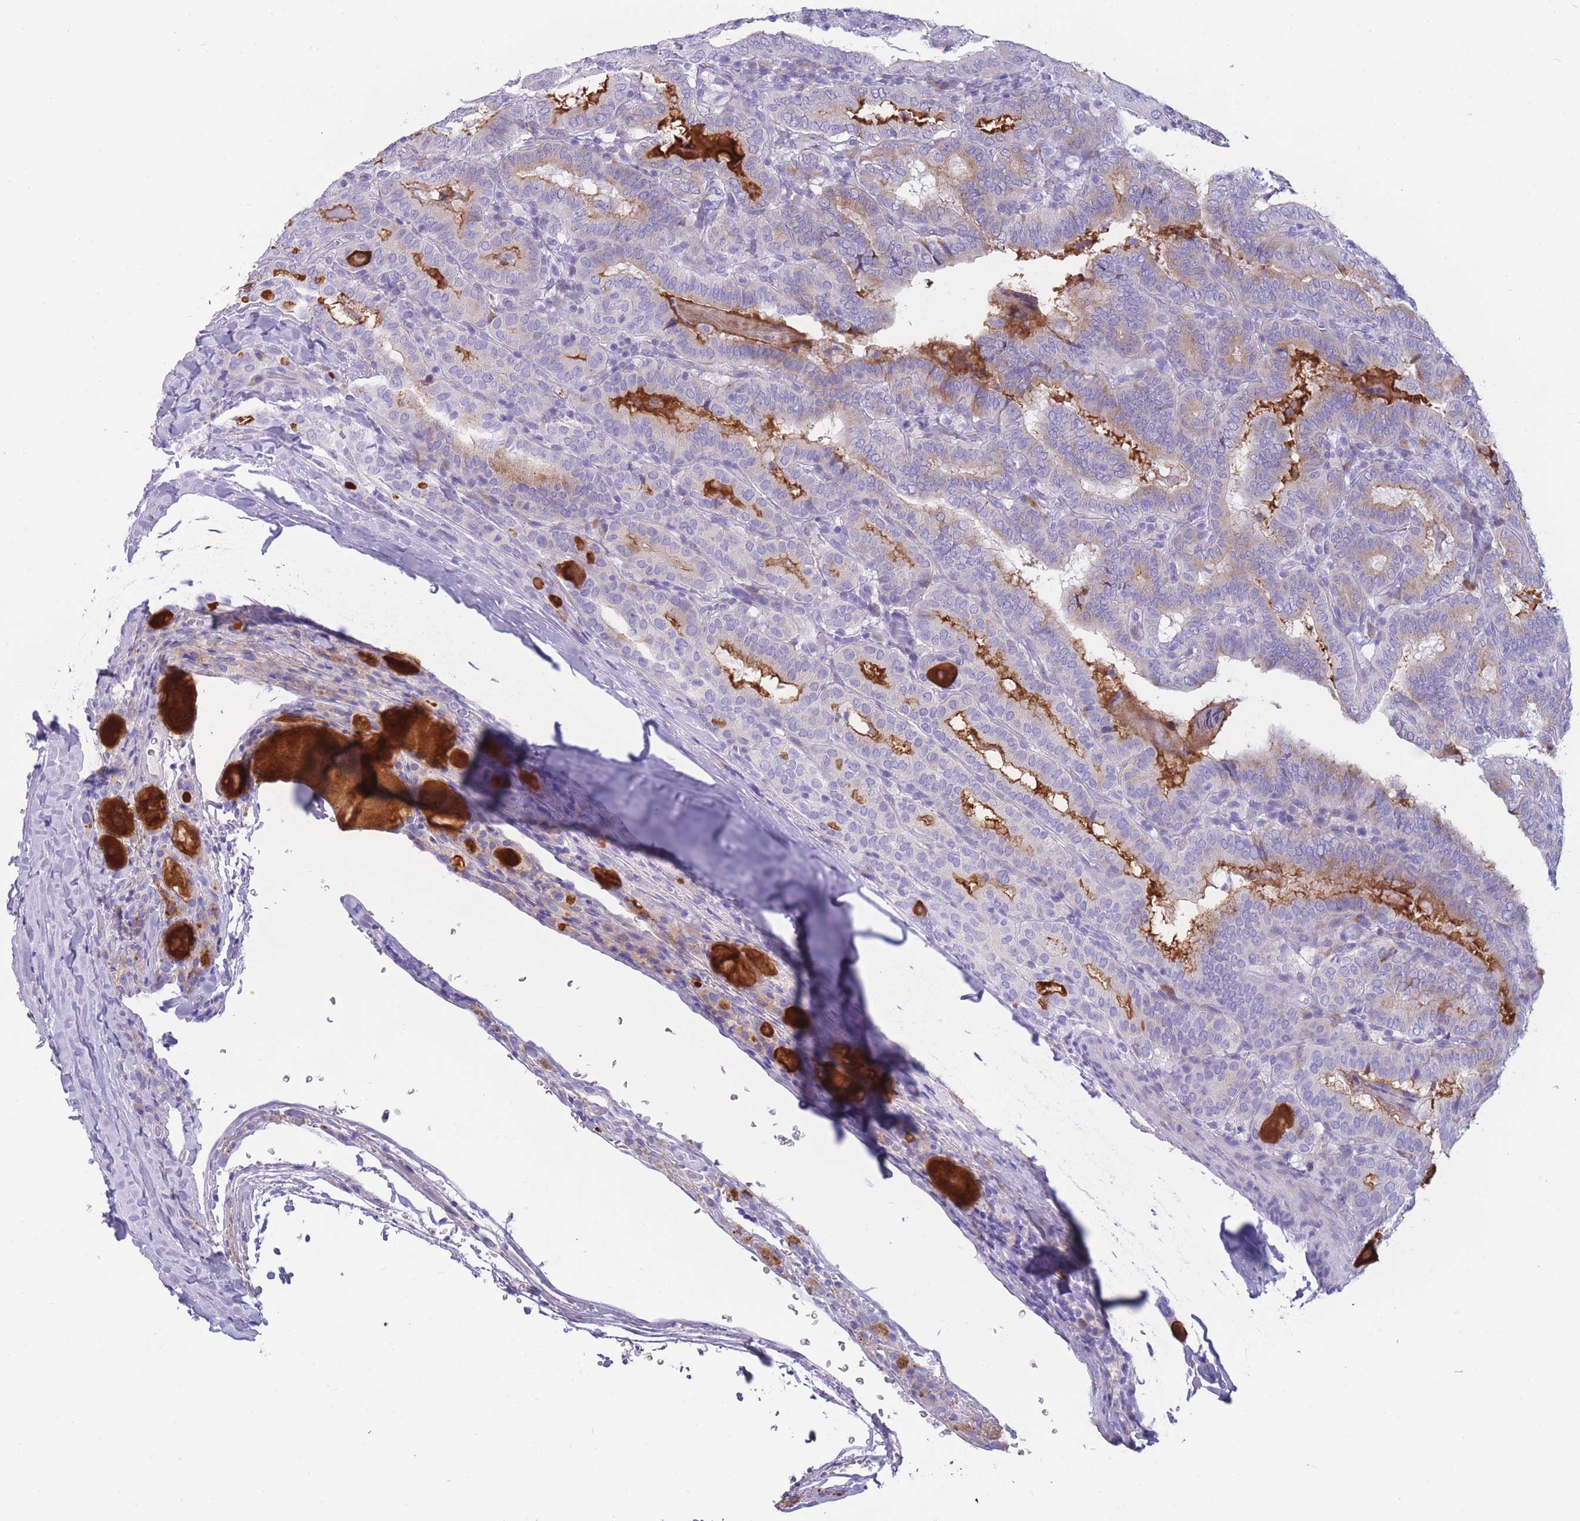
{"staining": {"intensity": "weak", "quantity": "<25%", "location": "cytoplasmic/membranous"}, "tissue": "thyroid cancer", "cell_type": "Tumor cells", "image_type": "cancer", "snomed": [{"axis": "morphology", "description": "Papillary adenocarcinoma, NOS"}, {"axis": "topography", "description": "Thyroid gland"}], "caption": "DAB (3,3'-diaminobenzidine) immunohistochemical staining of human thyroid cancer reveals no significant positivity in tumor cells.", "gene": "COL27A1", "patient": {"sex": "female", "age": 72}}